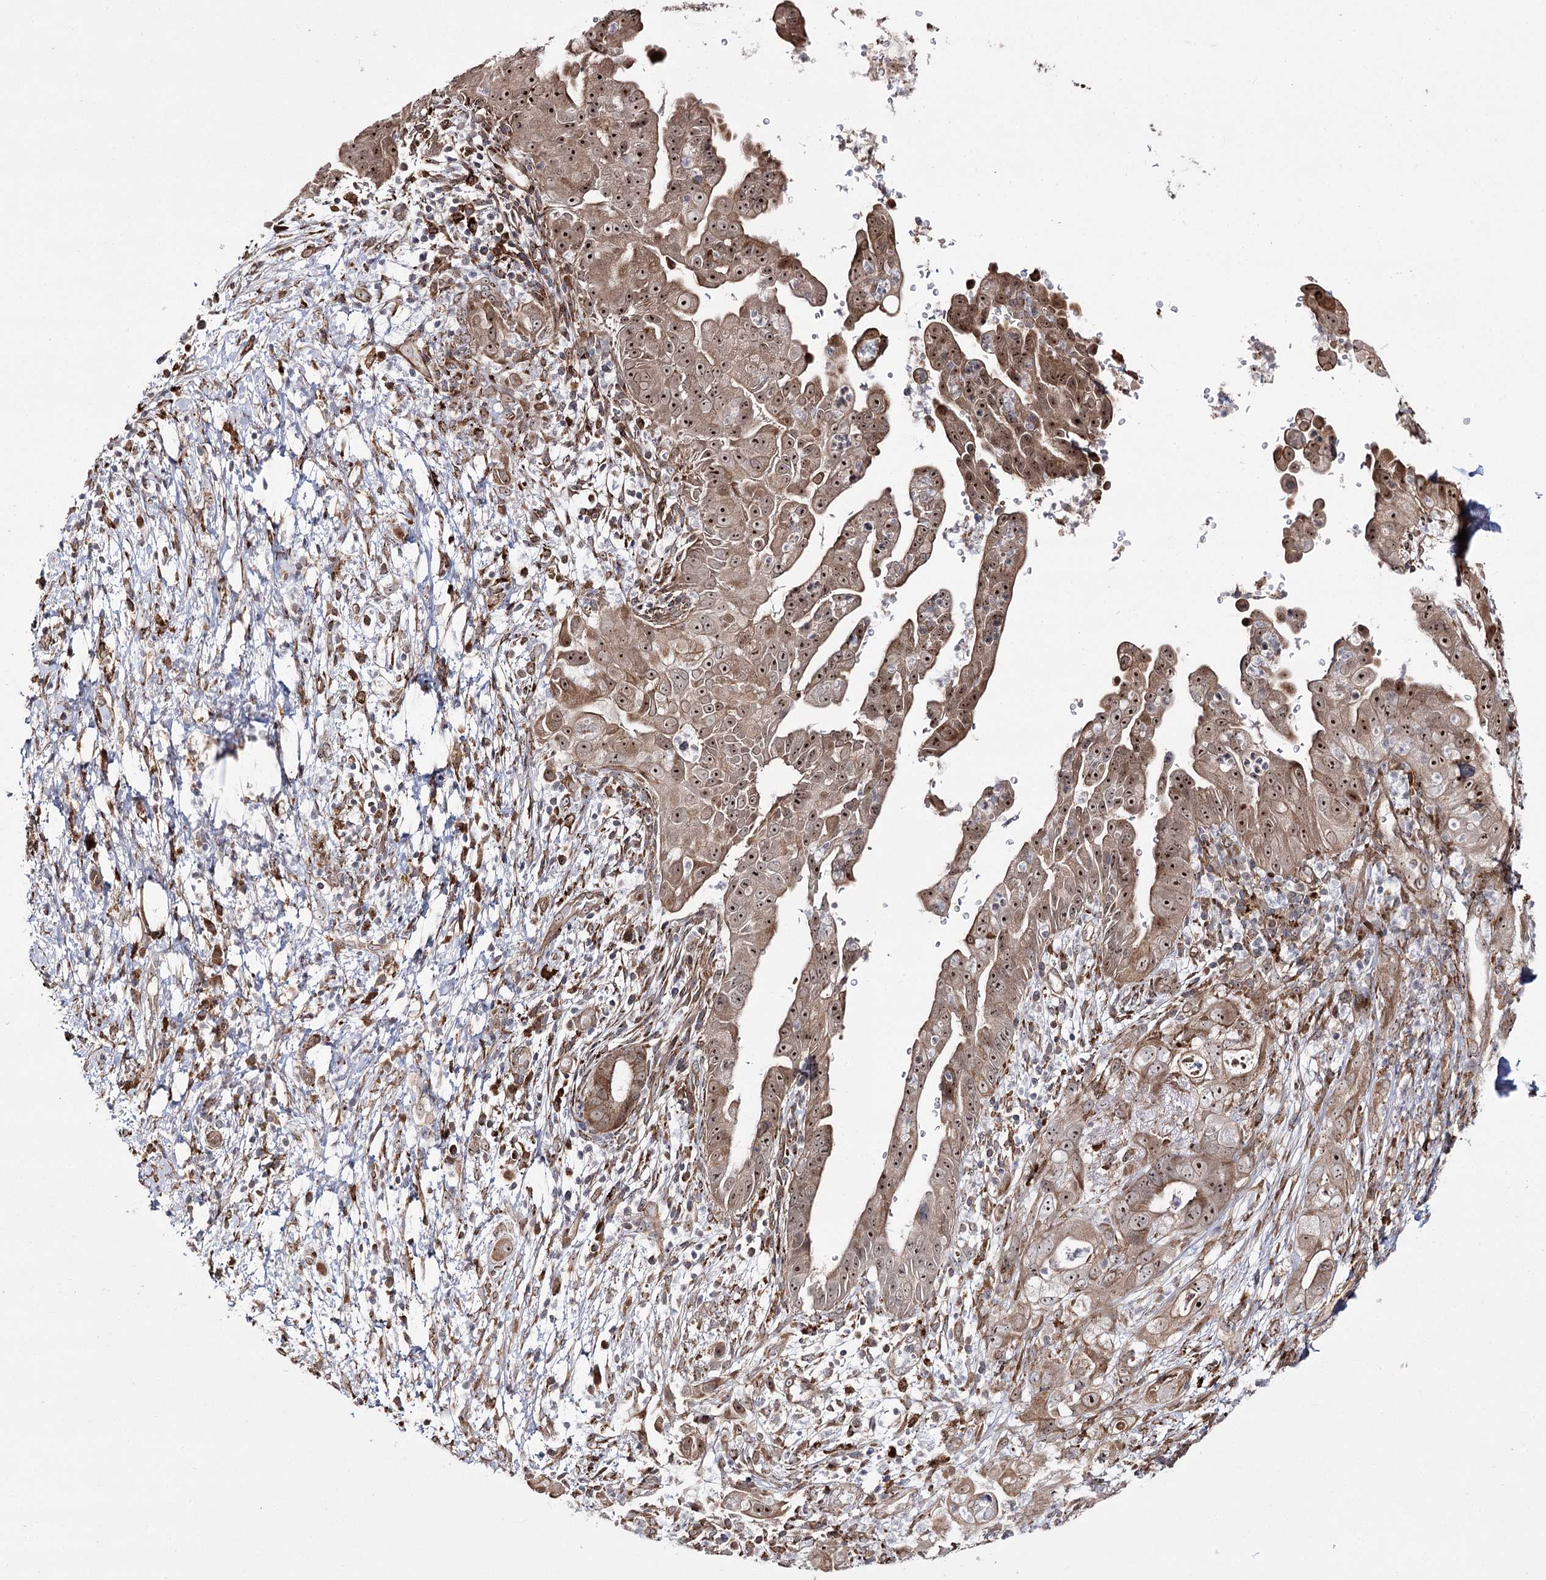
{"staining": {"intensity": "moderate", "quantity": ">75%", "location": "cytoplasmic/membranous,nuclear"}, "tissue": "pancreatic cancer", "cell_type": "Tumor cells", "image_type": "cancer", "snomed": [{"axis": "morphology", "description": "Adenocarcinoma, NOS"}, {"axis": "topography", "description": "Pancreas"}], "caption": "IHC (DAB) staining of human pancreatic cancer exhibits moderate cytoplasmic/membranous and nuclear protein expression in approximately >75% of tumor cells. Immunohistochemistry stains the protein in brown and the nuclei are stained blue.", "gene": "FANCL", "patient": {"sex": "female", "age": 78}}